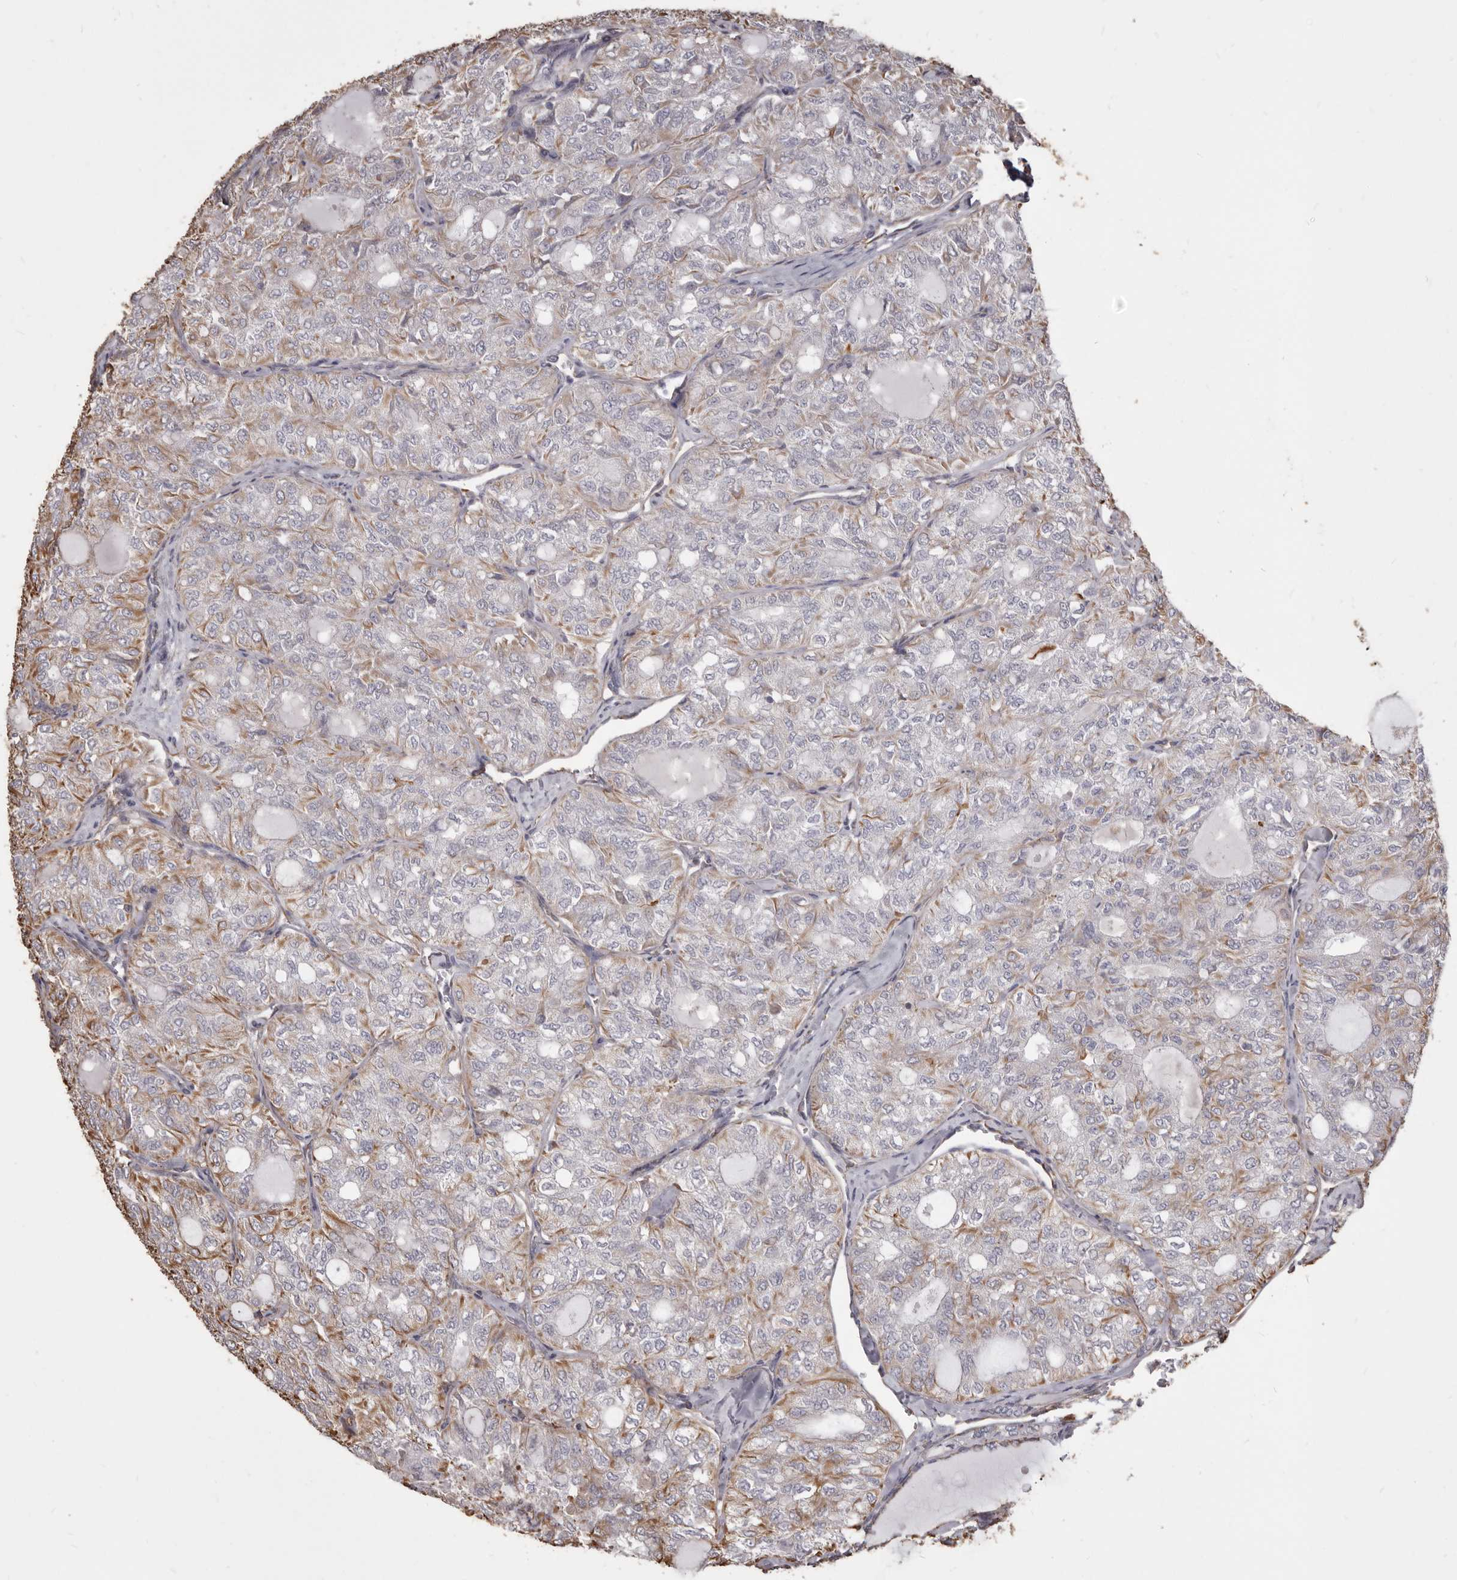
{"staining": {"intensity": "moderate", "quantity": "<25%", "location": "cytoplasmic/membranous"}, "tissue": "thyroid cancer", "cell_type": "Tumor cells", "image_type": "cancer", "snomed": [{"axis": "morphology", "description": "Follicular adenoma carcinoma, NOS"}, {"axis": "topography", "description": "Thyroid gland"}], "caption": "This is an image of immunohistochemistry staining of thyroid cancer, which shows moderate staining in the cytoplasmic/membranous of tumor cells.", "gene": "MTURN", "patient": {"sex": "male", "age": 75}}